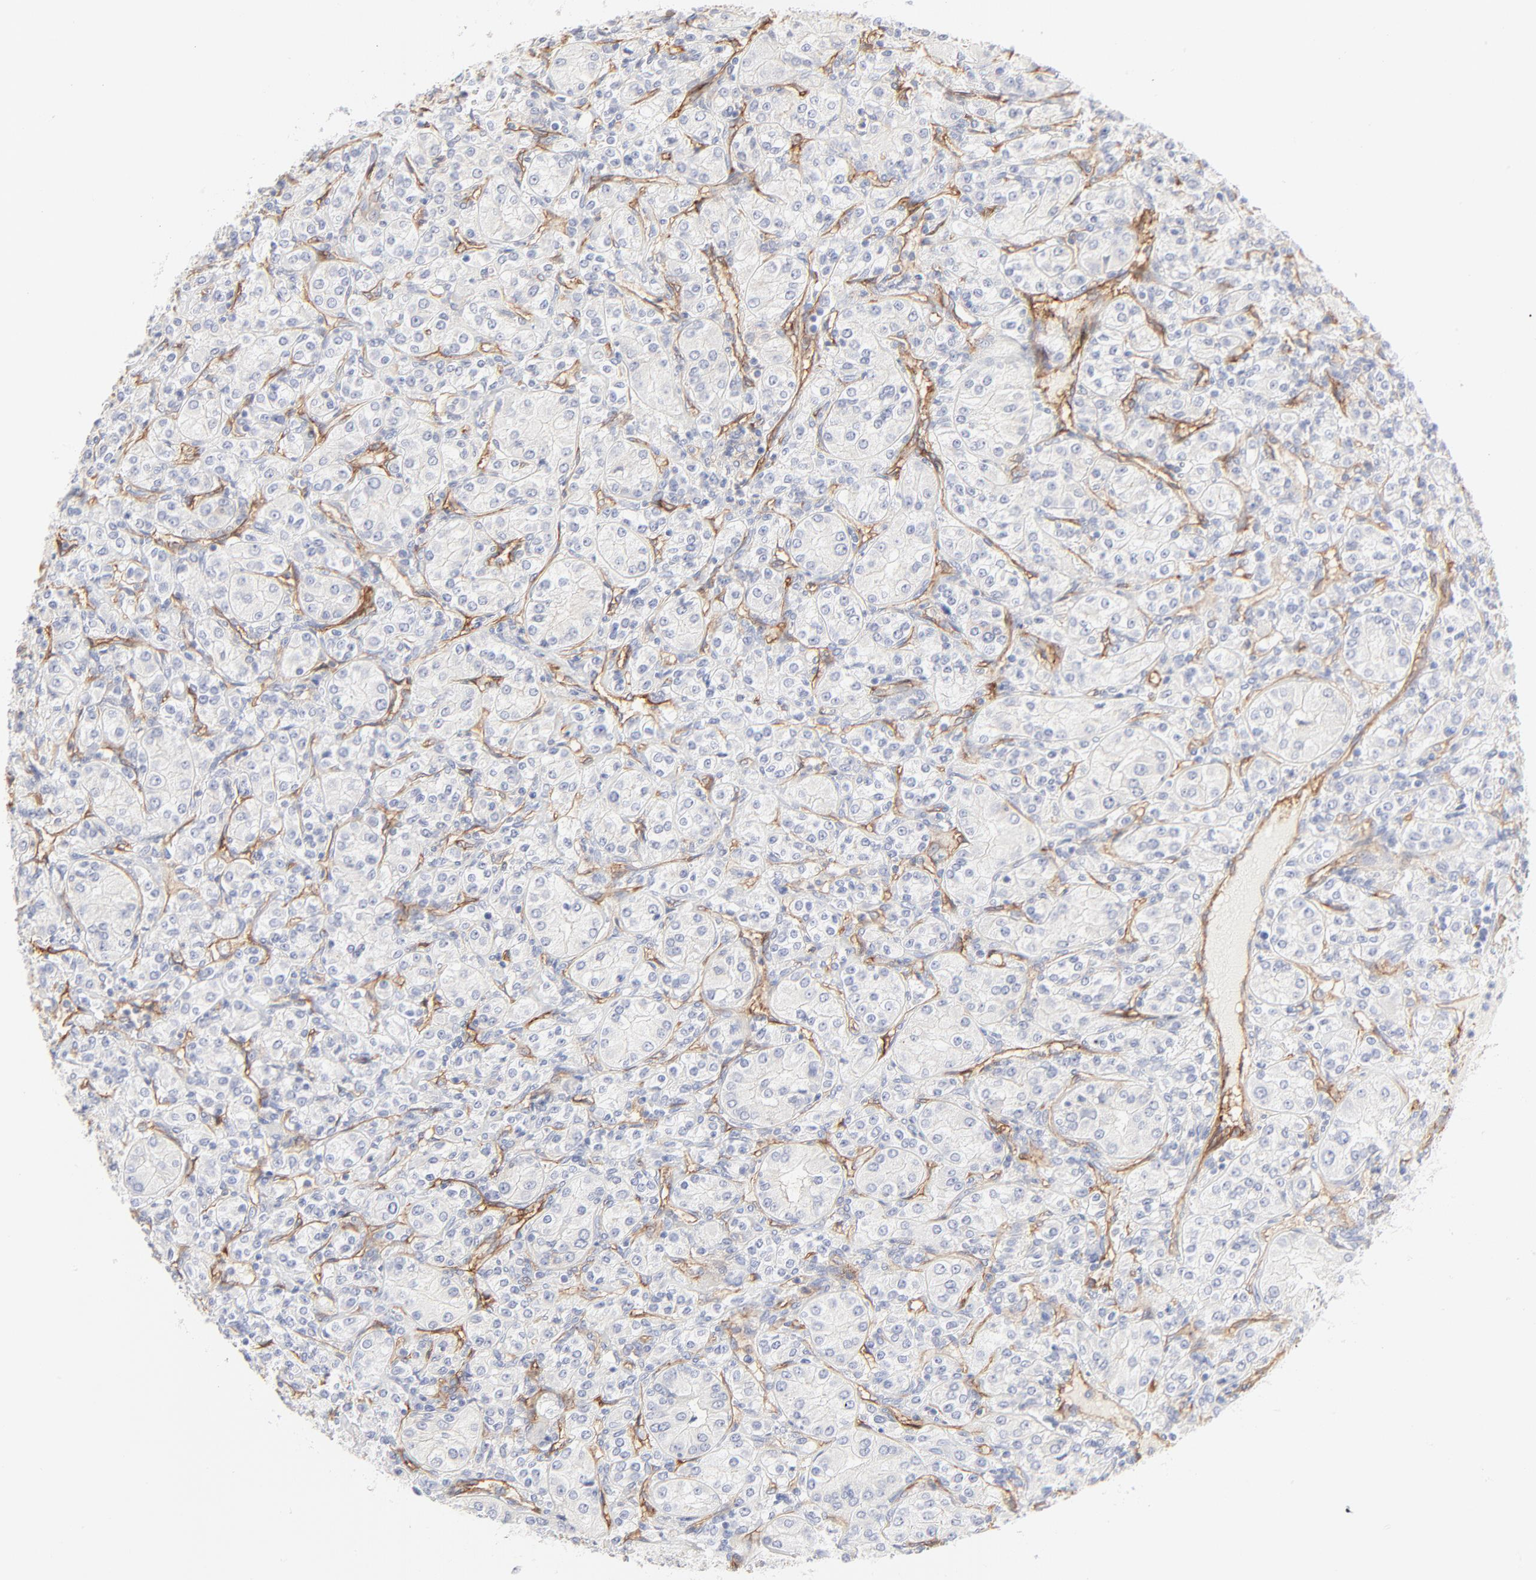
{"staining": {"intensity": "negative", "quantity": "none", "location": "none"}, "tissue": "renal cancer", "cell_type": "Tumor cells", "image_type": "cancer", "snomed": [{"axis": "morphology", "description": "Adenocarcinoma, NOS"}, {"axis": "topography", "description": "Kidney"}], "caption": "This is a histopathology image of immunohistochemistry (IHC) staining of adenocarcinoma (renal), which shows no expression in tumor cells. (Stains: DAB (3,3'-diaminobenzidine) IHC with hematoxylin counter stain, Microscopy: brightfield microscopy at high magnification).", "gene": "ITGA5", "patient": {"sex": "male", "age": 77}}